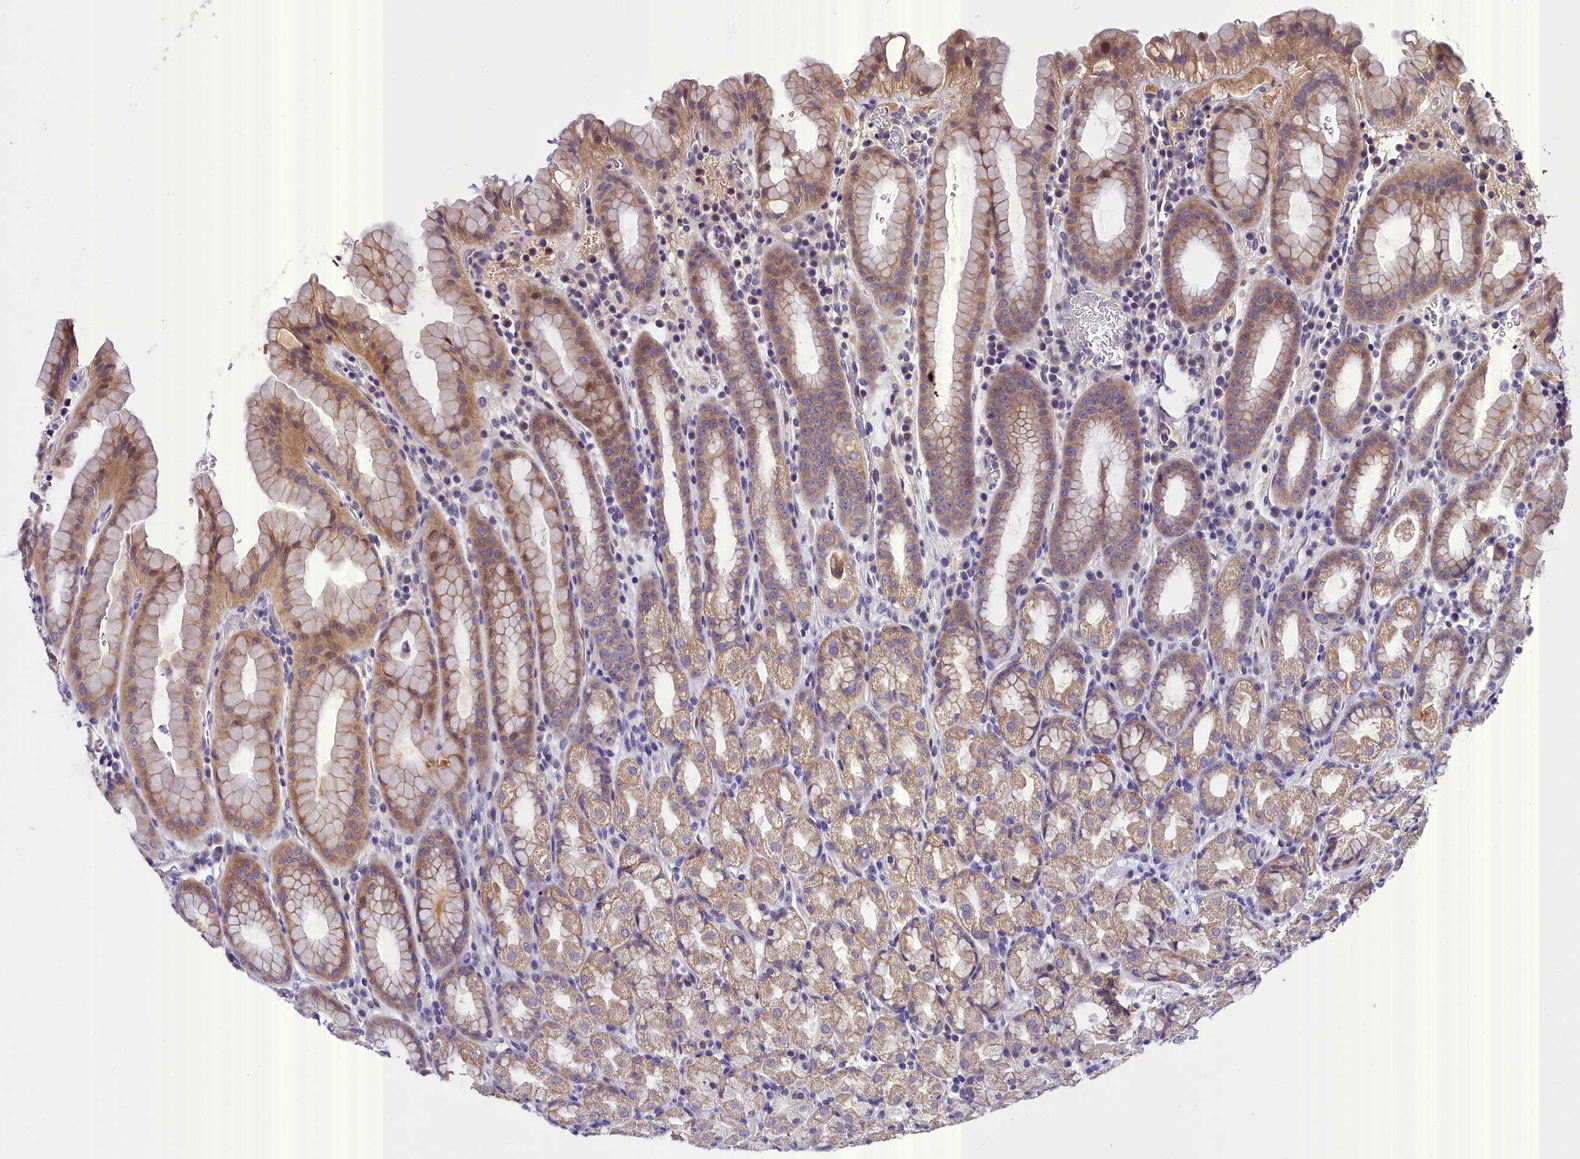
{"staining": {"intensity": "moderate", "quantity": "25%-75%", "location": "cytoplasmic/membranous"}, "tissue": "stomach", "cell_type": "Glandular cells", "image_type": "normal", "snomed": [{"axis": "morphology", "description": "Normal tissue, NOS"}, {"axis": "topography", "description": "Stomach, upper"}, {"axis": "topography", "description": "Stomach, lower"}, {"axis": "topography", "description": "Small intestine"}], "caption": "Immunohistochemistry (IHC) photomicrograph of benign human stomach stained for a protein (brown), which displays medium levels of moderate cytoplasmic/membranous expression in approximately 25%-75% of glandular cells.", "gene": "ENKD1", "patient": {"sex": "male", "age": 68}}